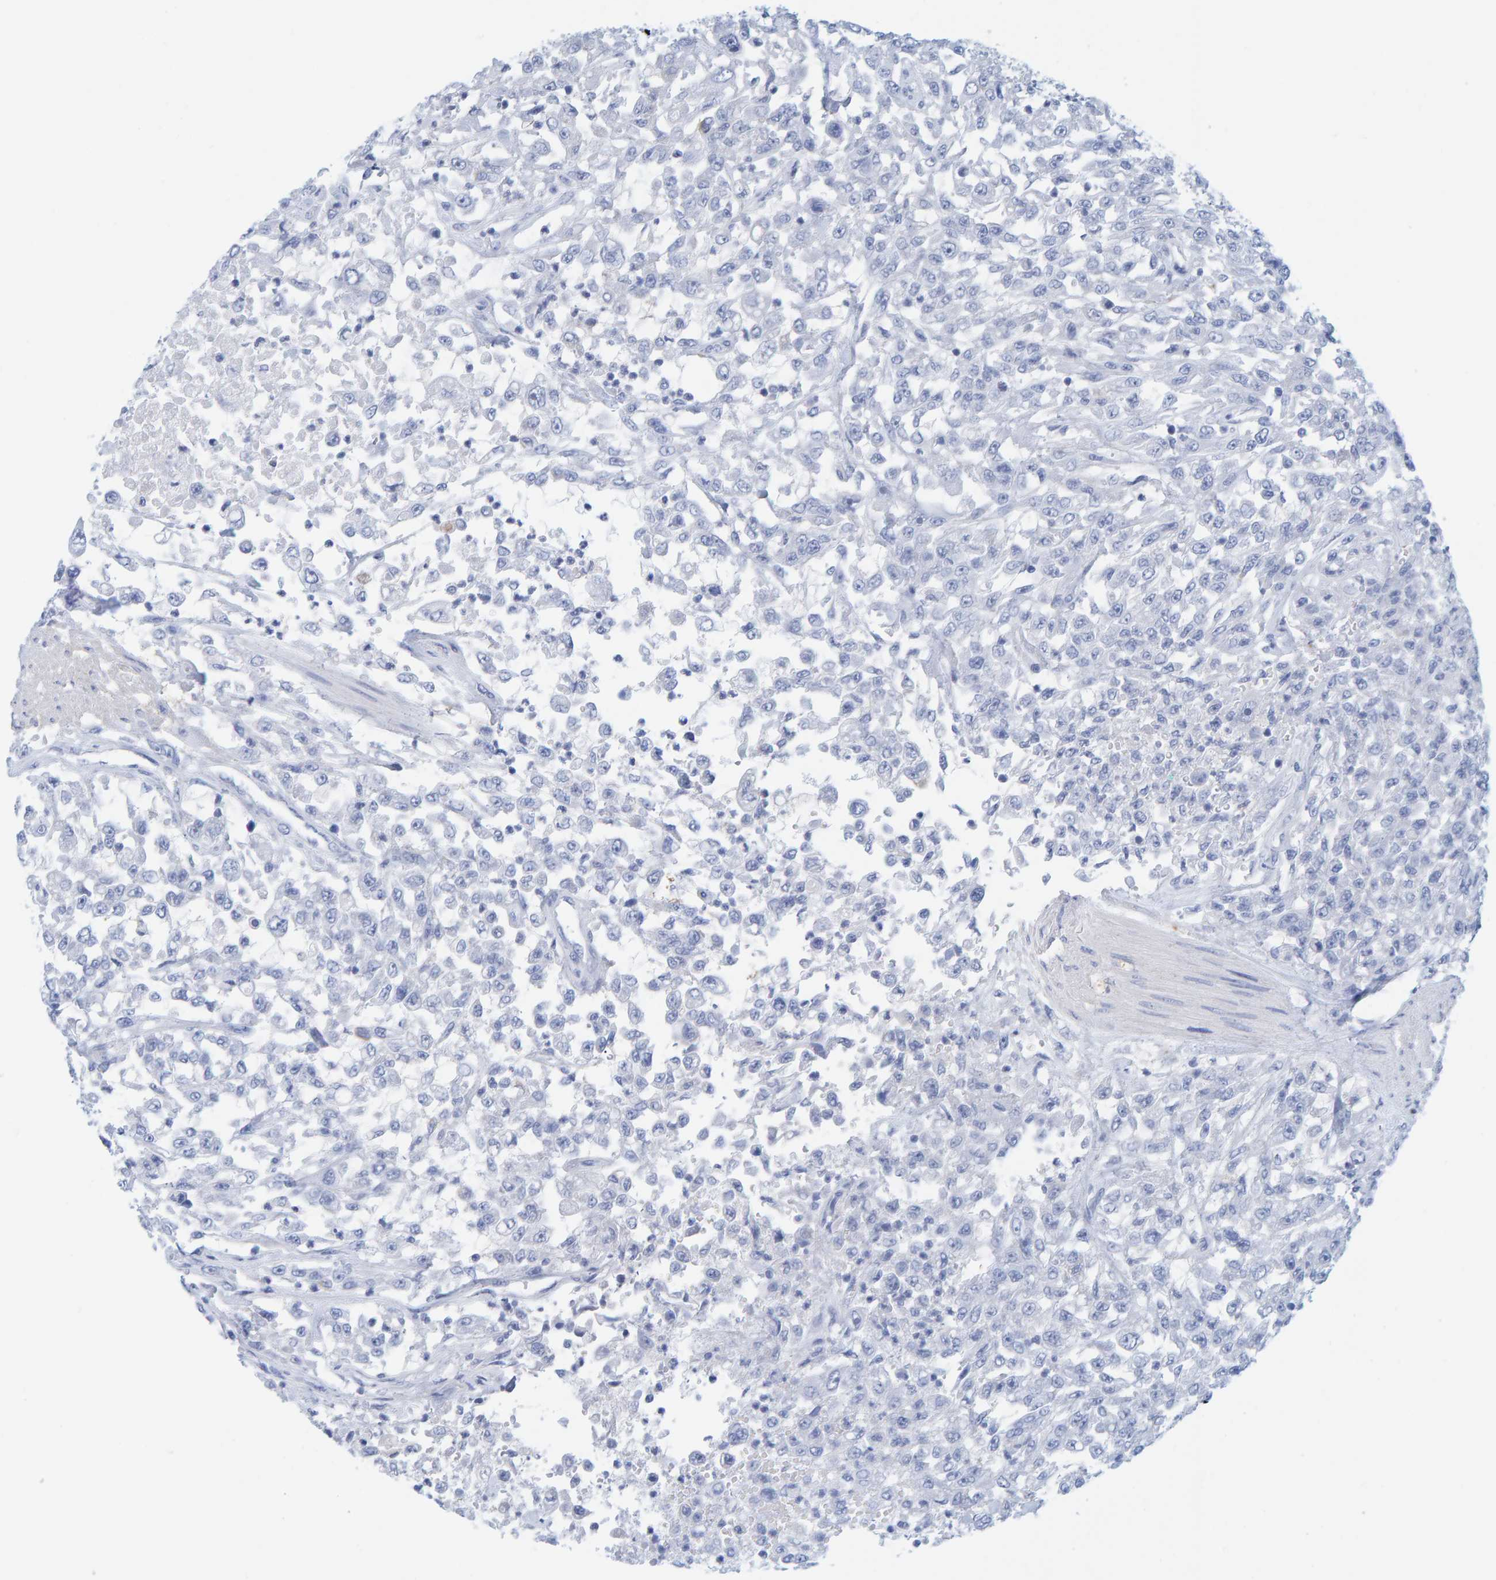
{"staining": {"intensity": "negative", "quantity": "none", "location": "none"}, "tissue": "urothelial cancer", "cell_type": "Tumor cells", "image_type": "cancer", "snomed": [{"axis": "morphology", "description": "Urothelial carcinoma, High grade"}, {"axis": "topography", "description": "Urinary bladder"}], "caption": "This is a micrograph of immunohistochemistry (IHC) staining of urothelial cancer, which shows no staining in tumor cells.", "gene": "KLHL11", "patient": {"sex": "male", "age": 46}}